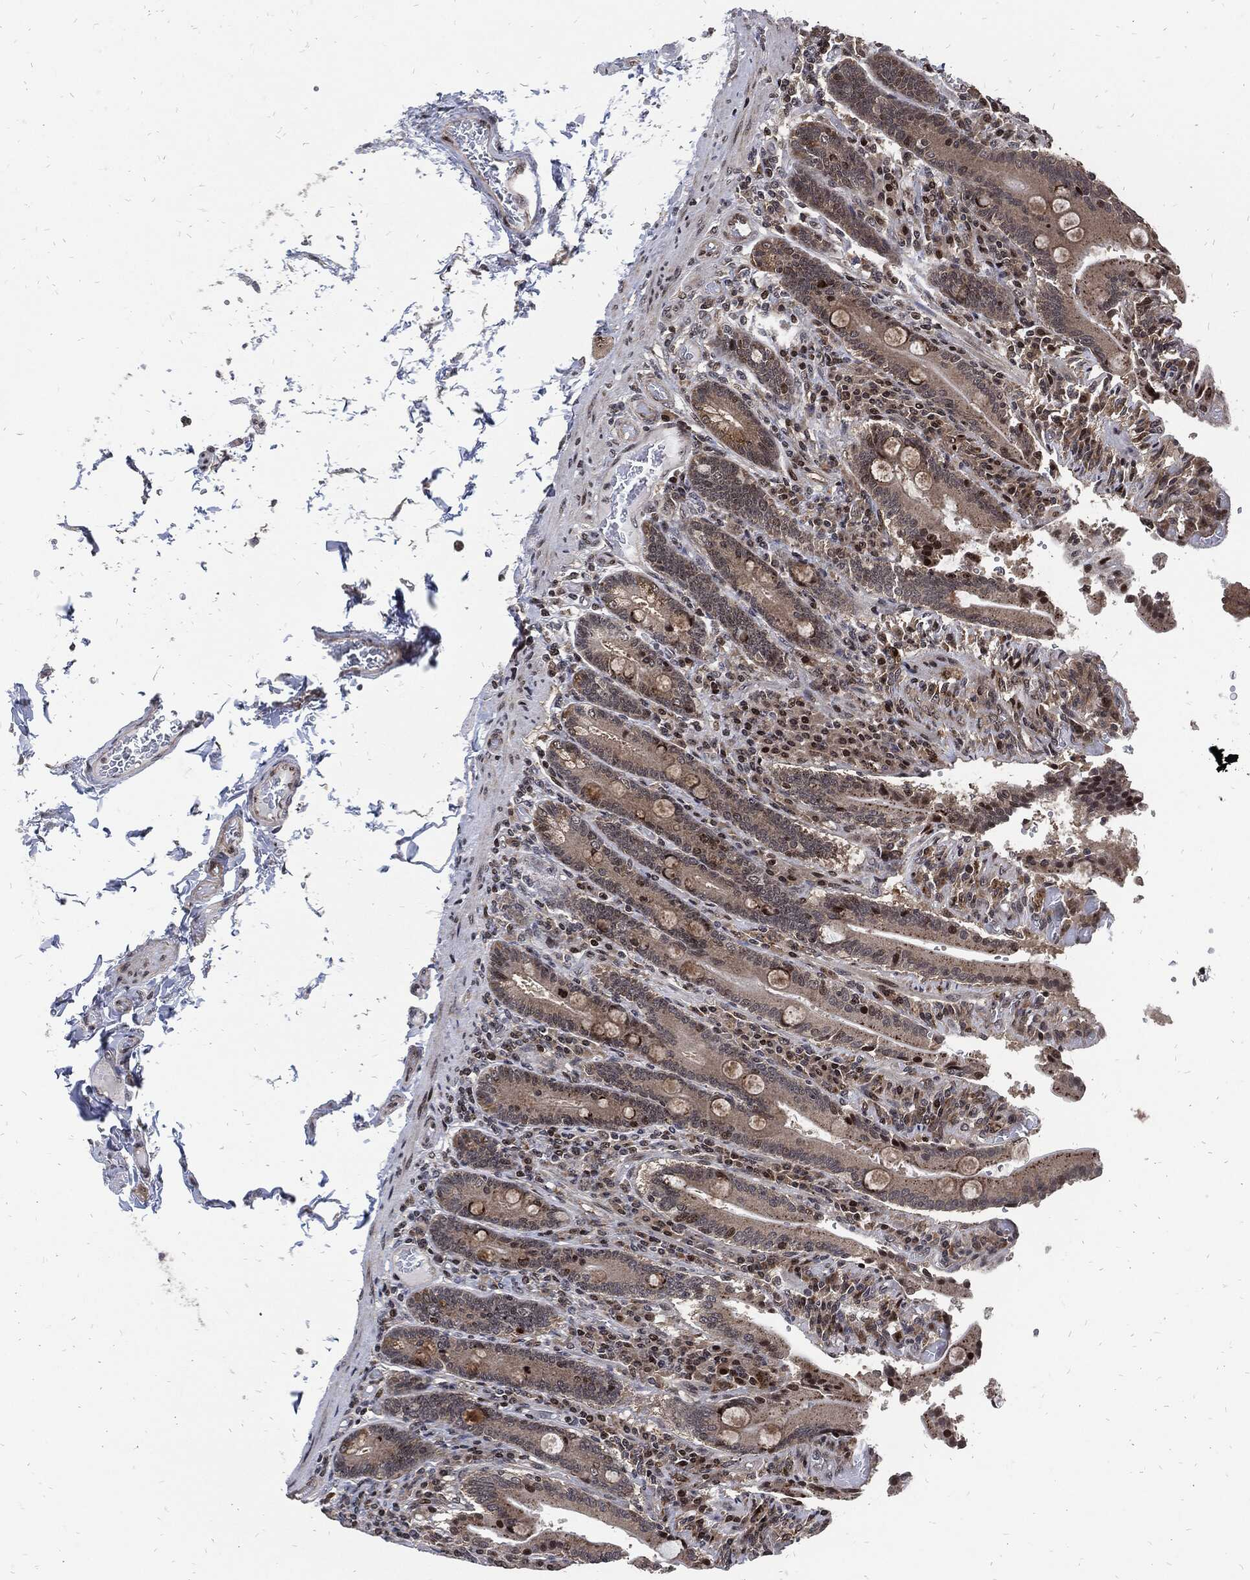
{"staining": {"intensity": "strong", "quantity": "<25%", "location": "nuclear"}, "tissue": "duodenum", "cell_type": "Glandular cells", "image_type": "normal", "snomed": [{"axis": "morphology", "description": "Normal tissue, NOS"}, {"axis": "topography", "description": "Duodenum"}], "caption": "Brown immunohistochemical staining in unremarkable human duodenum reveals strong nuclear expression in about <25% of glandular cells.", "gene": "ZNF775", "patient": {"sex": "female", "age": 62}}